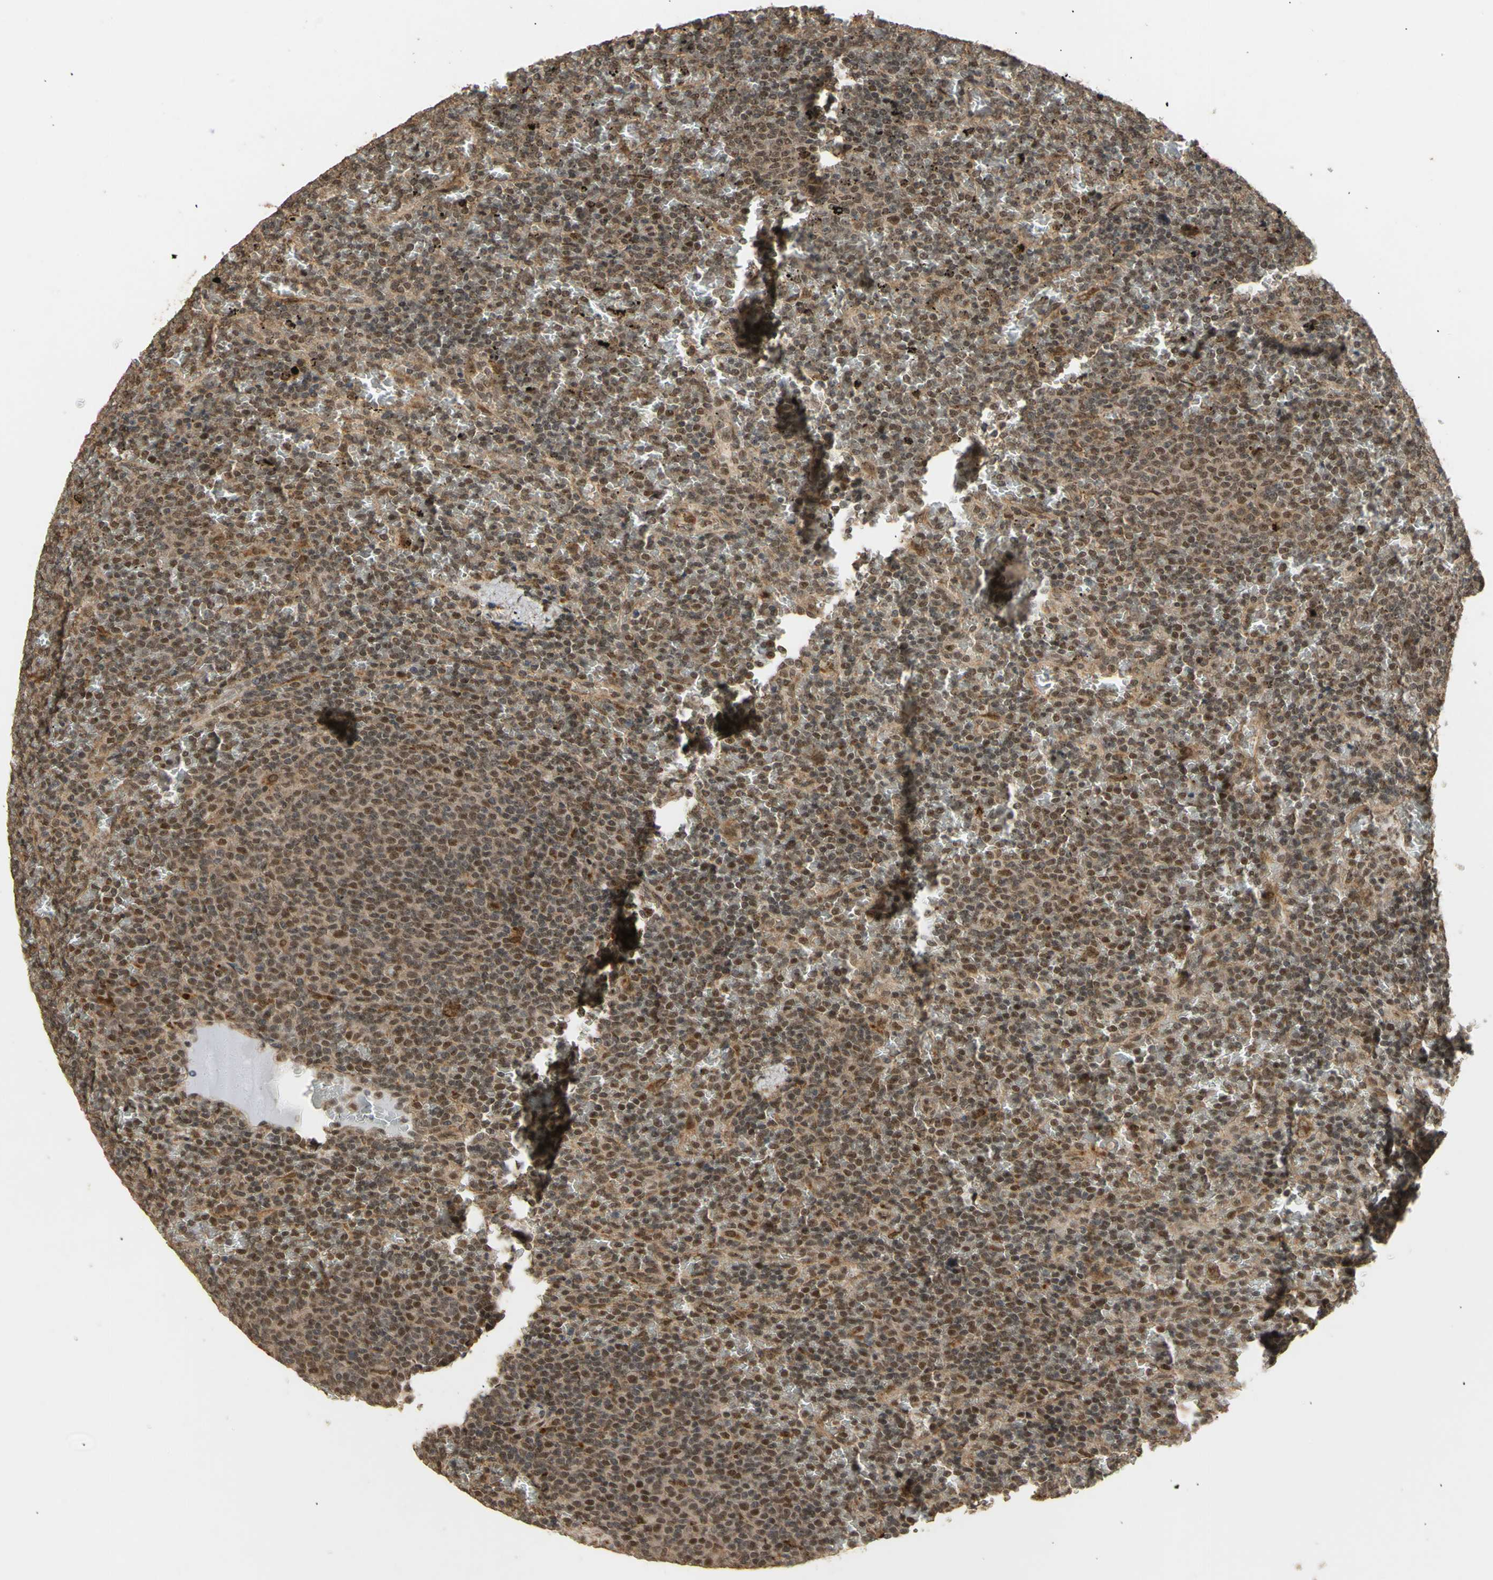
{"staining": {"intensity": "weak", "quantity": ">75%", "location": "nuclear"}, "tissue": "lymphoma", "cell_type": "Tumor cells", "image_type": "cancer", "snomed": [{"axis": "morphology", "description": "Malignant lymphoma, non-Hodgkin's type, Low grade"}, {"axis": "topography", "description": "Spleen"}], "caption": "High-magnification brightfield microscopy of low-grade malignant lymphoma, non-Hodgkin's type stained with DAB (3,3'-diaminobenzidine) (brown) and counterstained with hematoxylin (blue). tumor cells exhibit weak nuclear positivity is appreciated in about>75% of cells.", "gene": "GTF2E2", "patient": {"sex": "female", "age": 77}}